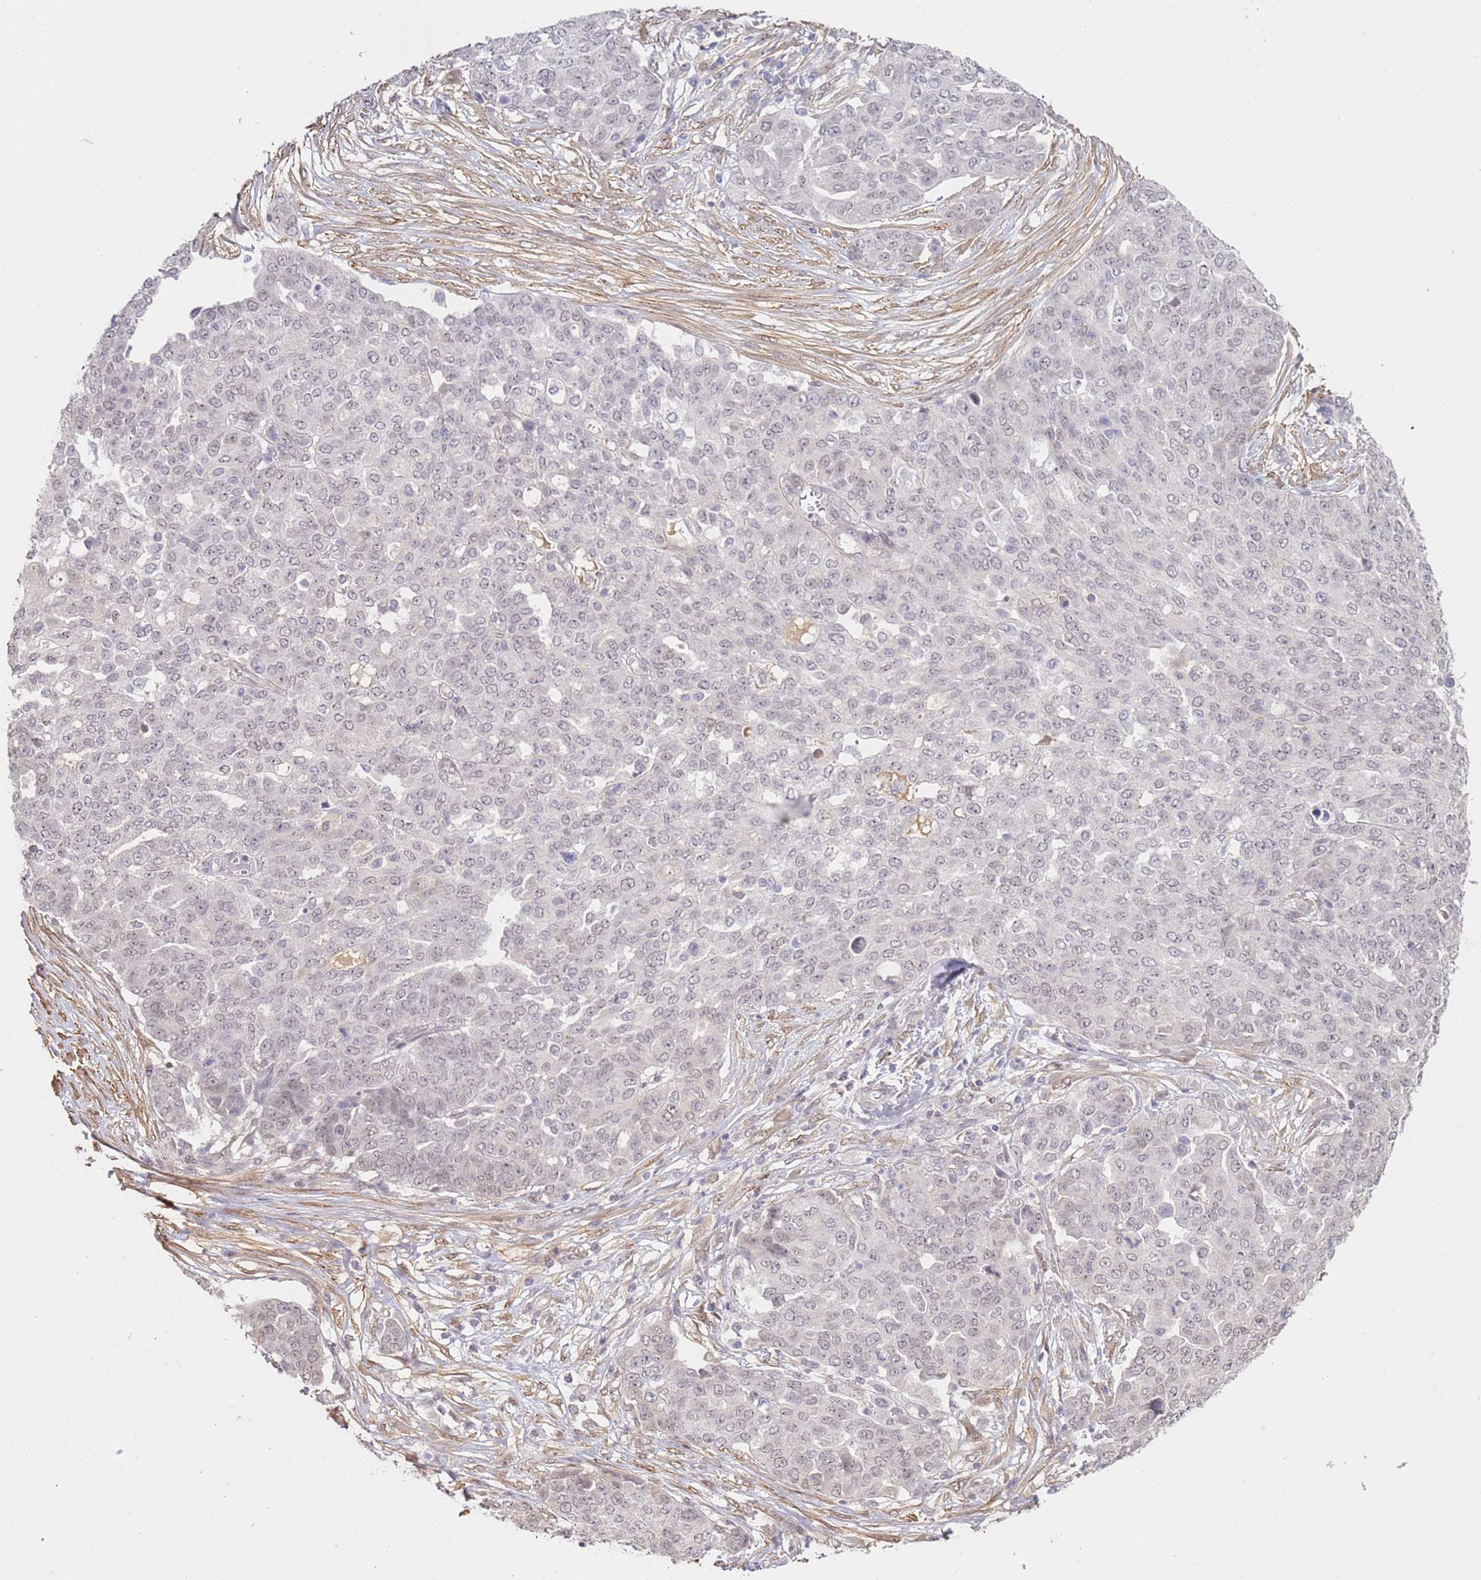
{"staining": {"intensity": "weak", "quantity": "<25%", "location": "nuclear"}, "tissue": "ovarian cancer", "cell_type": "Tumor cells", "image_type": "cancer", "snomed": [{"axis": "morphology", "description": "Cystadenocarcinoma, serous, NOS"}, {"axis": "topography", "description": "Soft tissue"}, {"axis": "topography", "description": "Ovary"}], "caption": "Histopathology image shows no significant protein expression in tumor cells of ovarian cancer (serous cystadenocarcinoma).", "gene": "WDR93", "patient": {"sex": "female", "age": 57}}